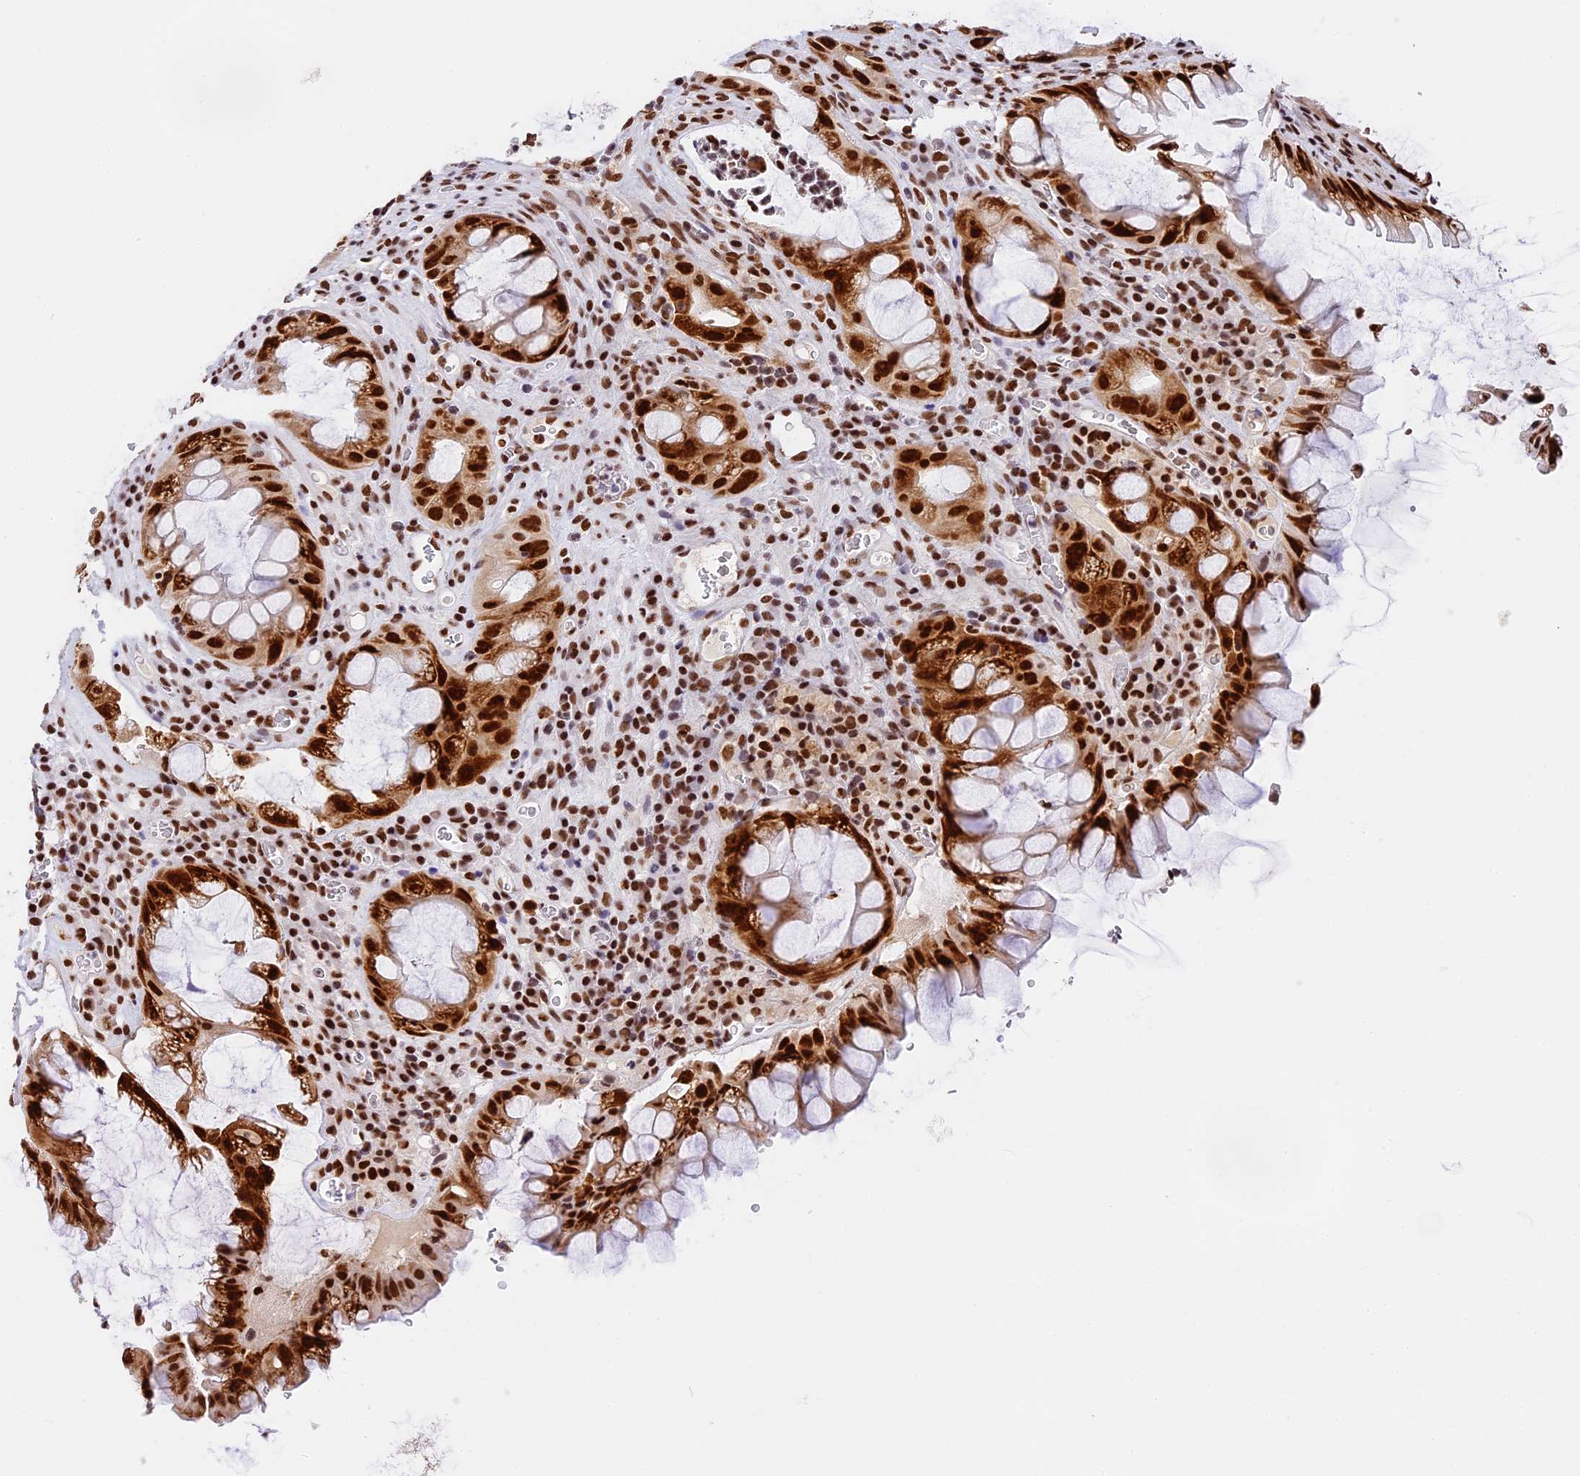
{"staining": {"intensity": "strong", "quantity": ">75%", "location": "nuclear"}, "tissue": "colorectal cancer", "cell_type": "Tumor cells", "image_type": "cancer", "snomed": [{"axis": "morphology", "description": "Adenocarcinoma, NOS"}, {"axis": "topography", "description": "Rectum"}], "caption": "This is an image of immunohistochemistry (IHC) staining of colorectal adenocarcinoma, which shows strong positivity in the nuclear of tumor cells.", "gene": "SBNO1", "patient": {"sex": "male", "age": 59}}